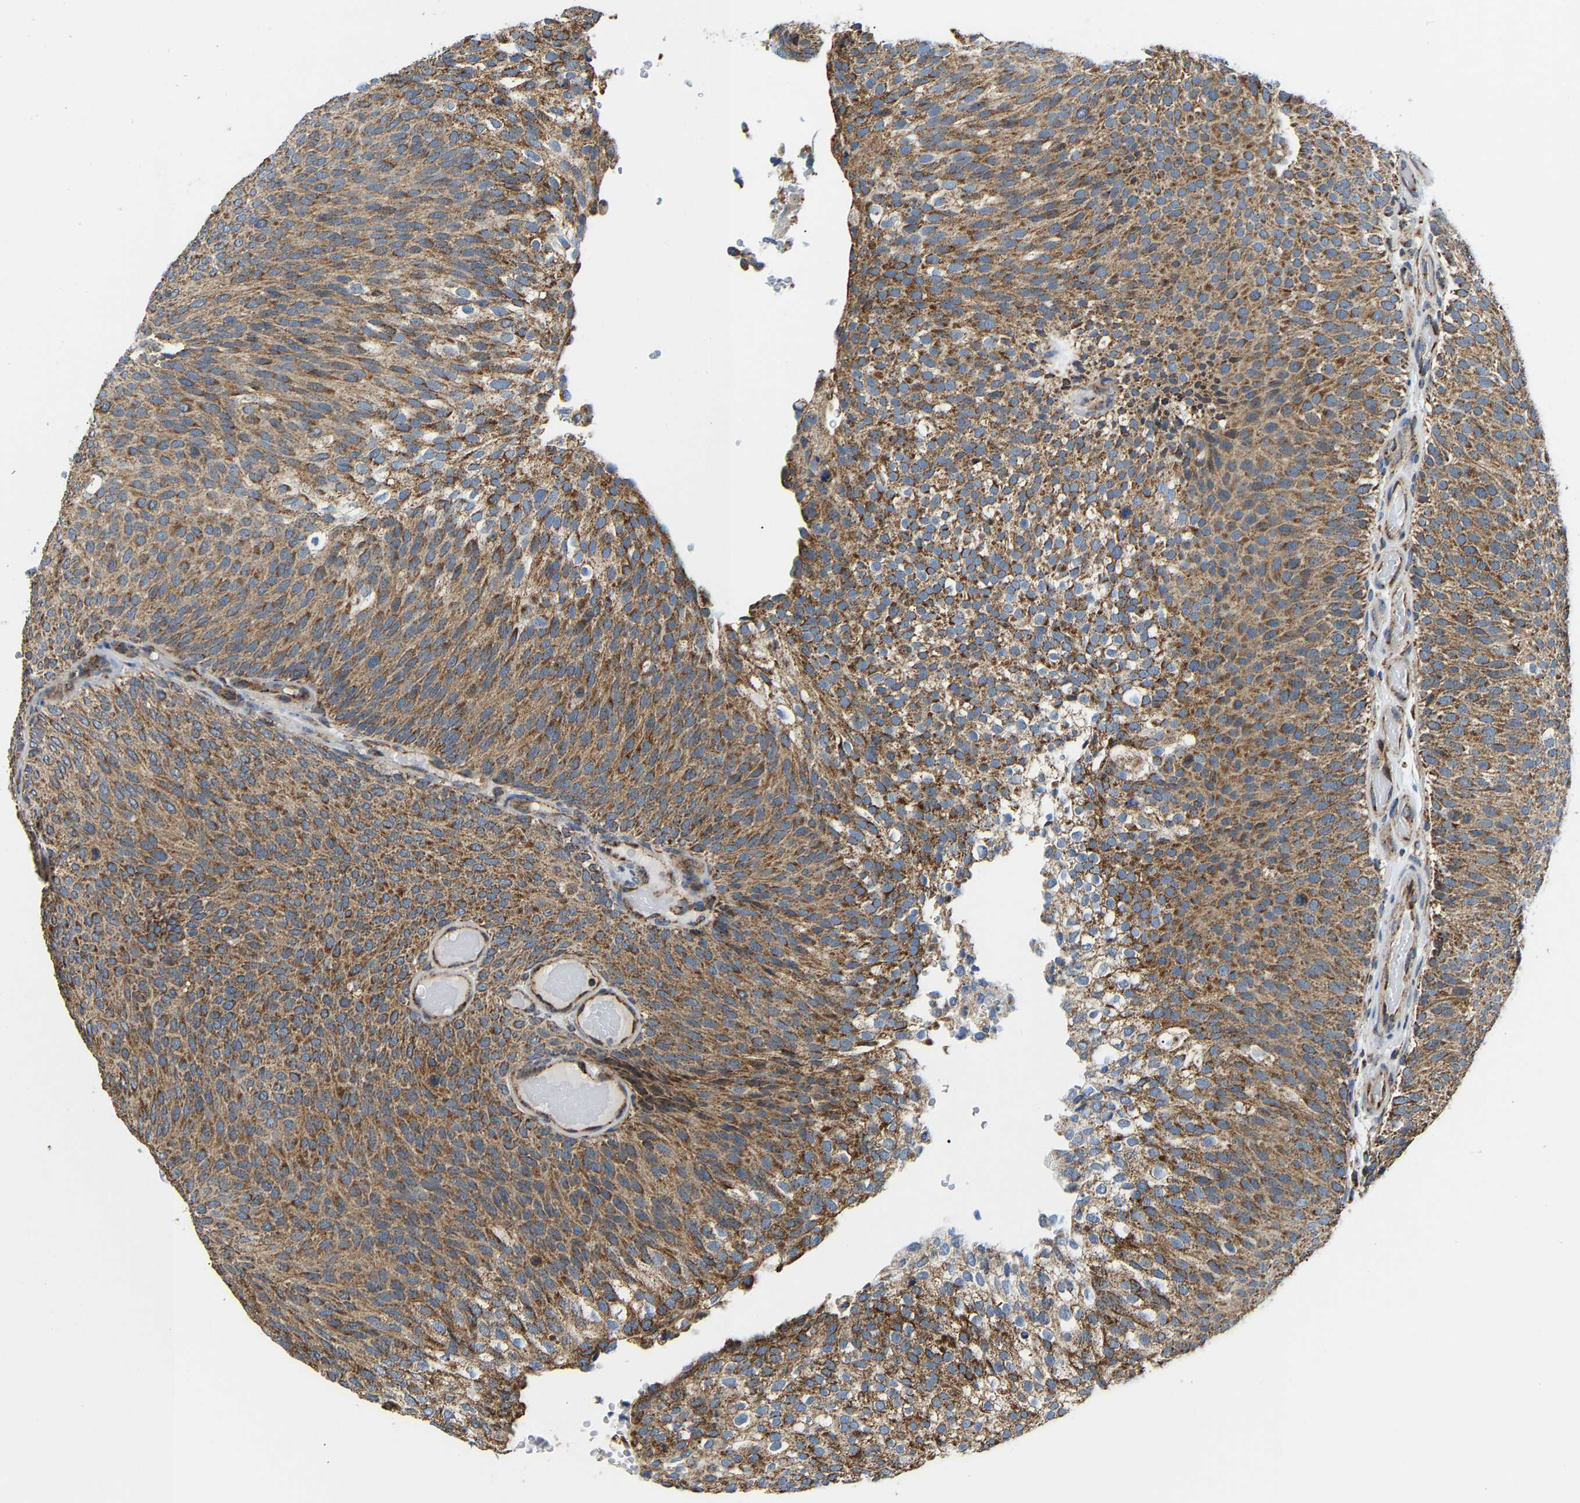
{"staining": {"intensity": "moderate", "quantity": ">75%", "location": "cytoplasmic/membranous"}, "tissue": "urothelial cancer", "cell_type": "Tumor cells", "image_type": "cancer", "snomed": [{"axis": "morphology", "description": "Urothelial carcinoma, Low grade"}, {"axis": "topography", "description": "Urinary bladder"}], "caption": "Immunohistochemical staining of low-grade urothelial carcinoma displays medium levels of moderate cytoplasmic/membranous protein expression in about >75% of tumor cells.", "gene": "GIMAP7", "patient": {"sex": "male", "age": 78}}